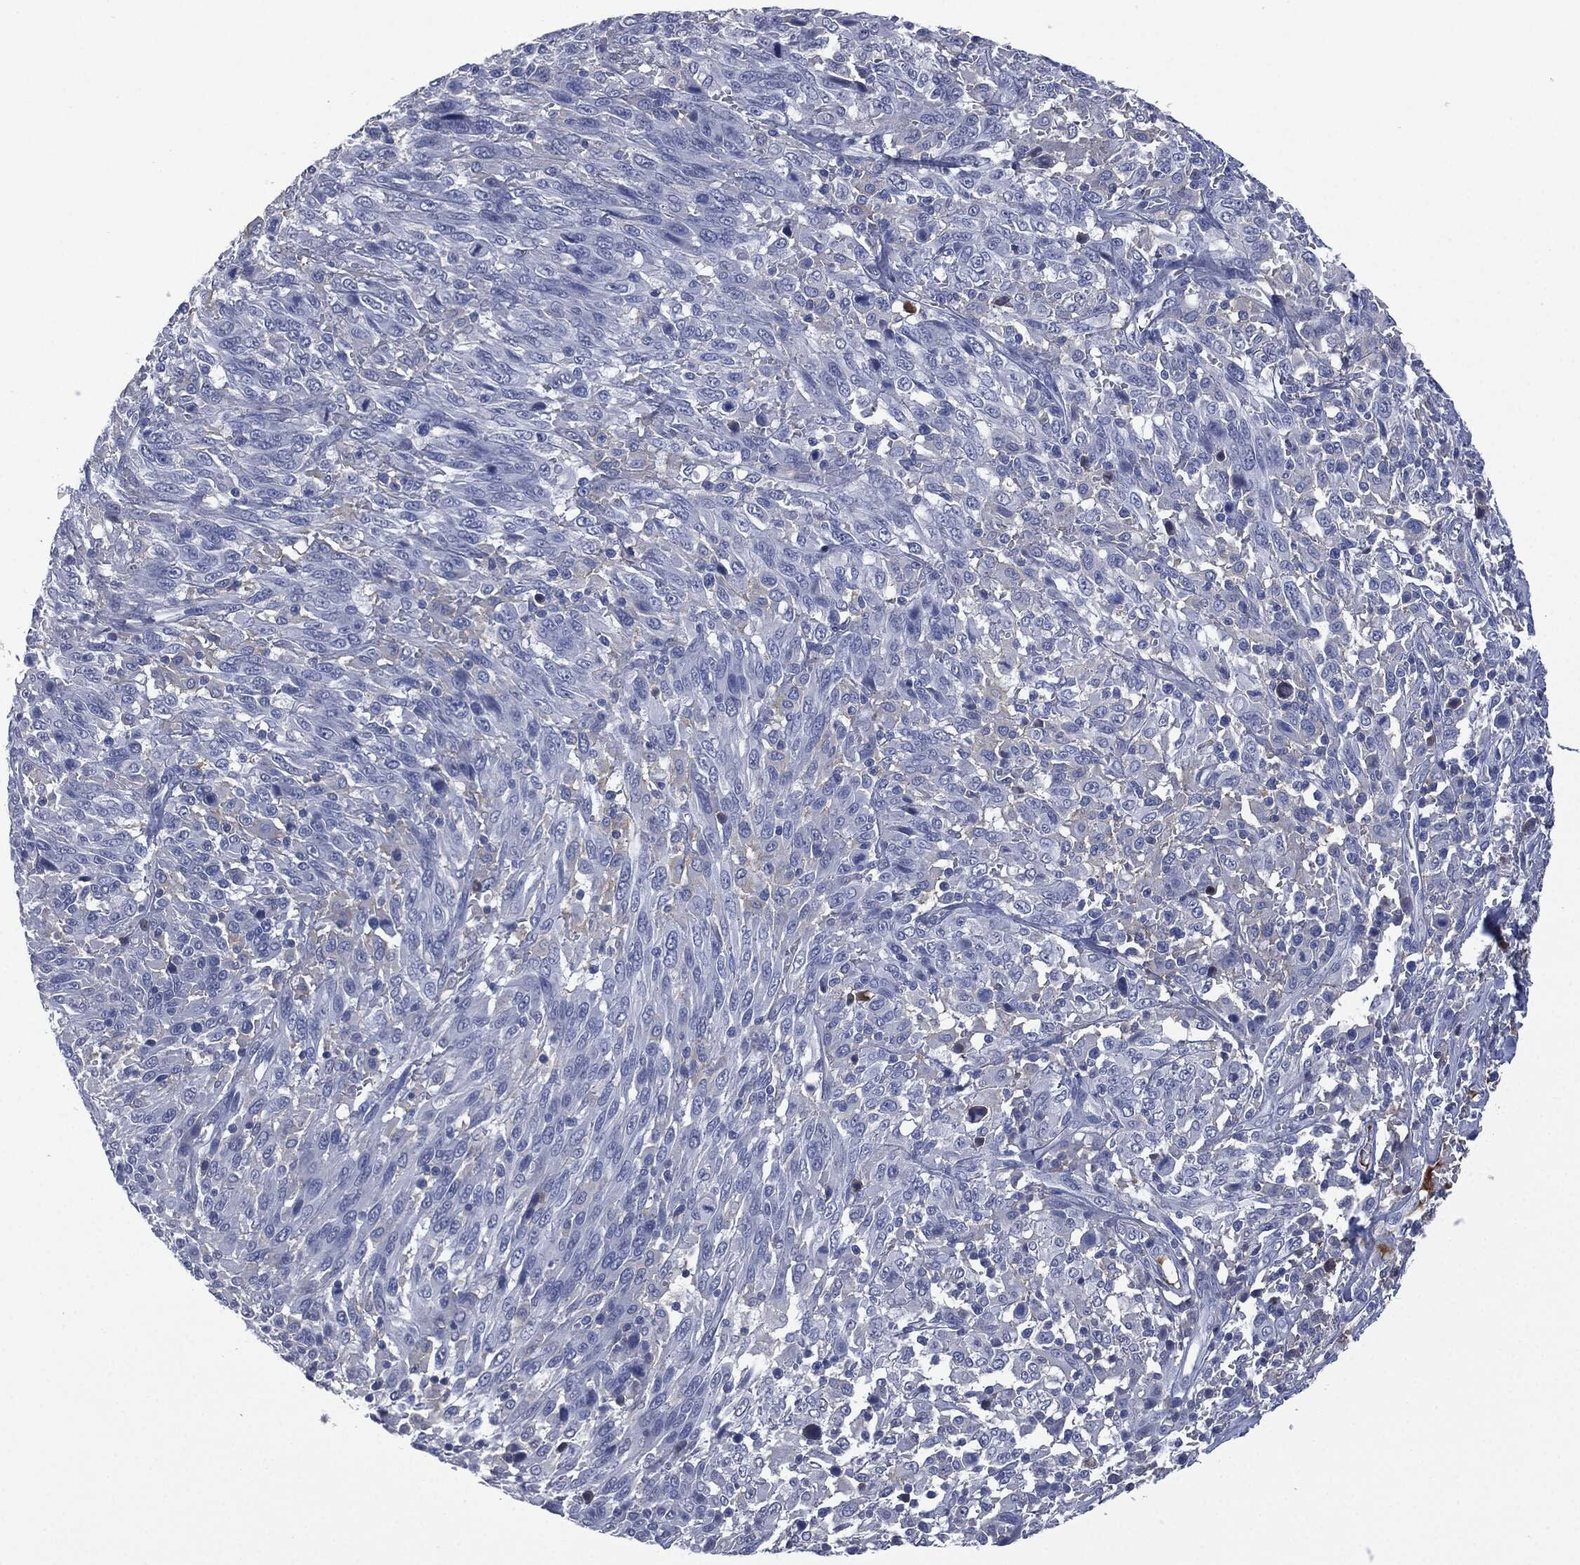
{"staining": {"intensity": "negative", "quantity": "none", "location": "none"}, "tissue": "melanoma", "cell_type": "Tumor cells", "image_type": "cancer", "snomed": [{"axis": "morphology", "description": "Malignant melanoma, NOS"}, {"axis": "topography", "description": "Skin"}], "caption": "An immunohistochemistry image of malignant melanoma is shown. There is no staining in tumor cells of malignant melanoma.", "gene": "SIGLEC7", "patient": {"sex": "female", "age": 91}}